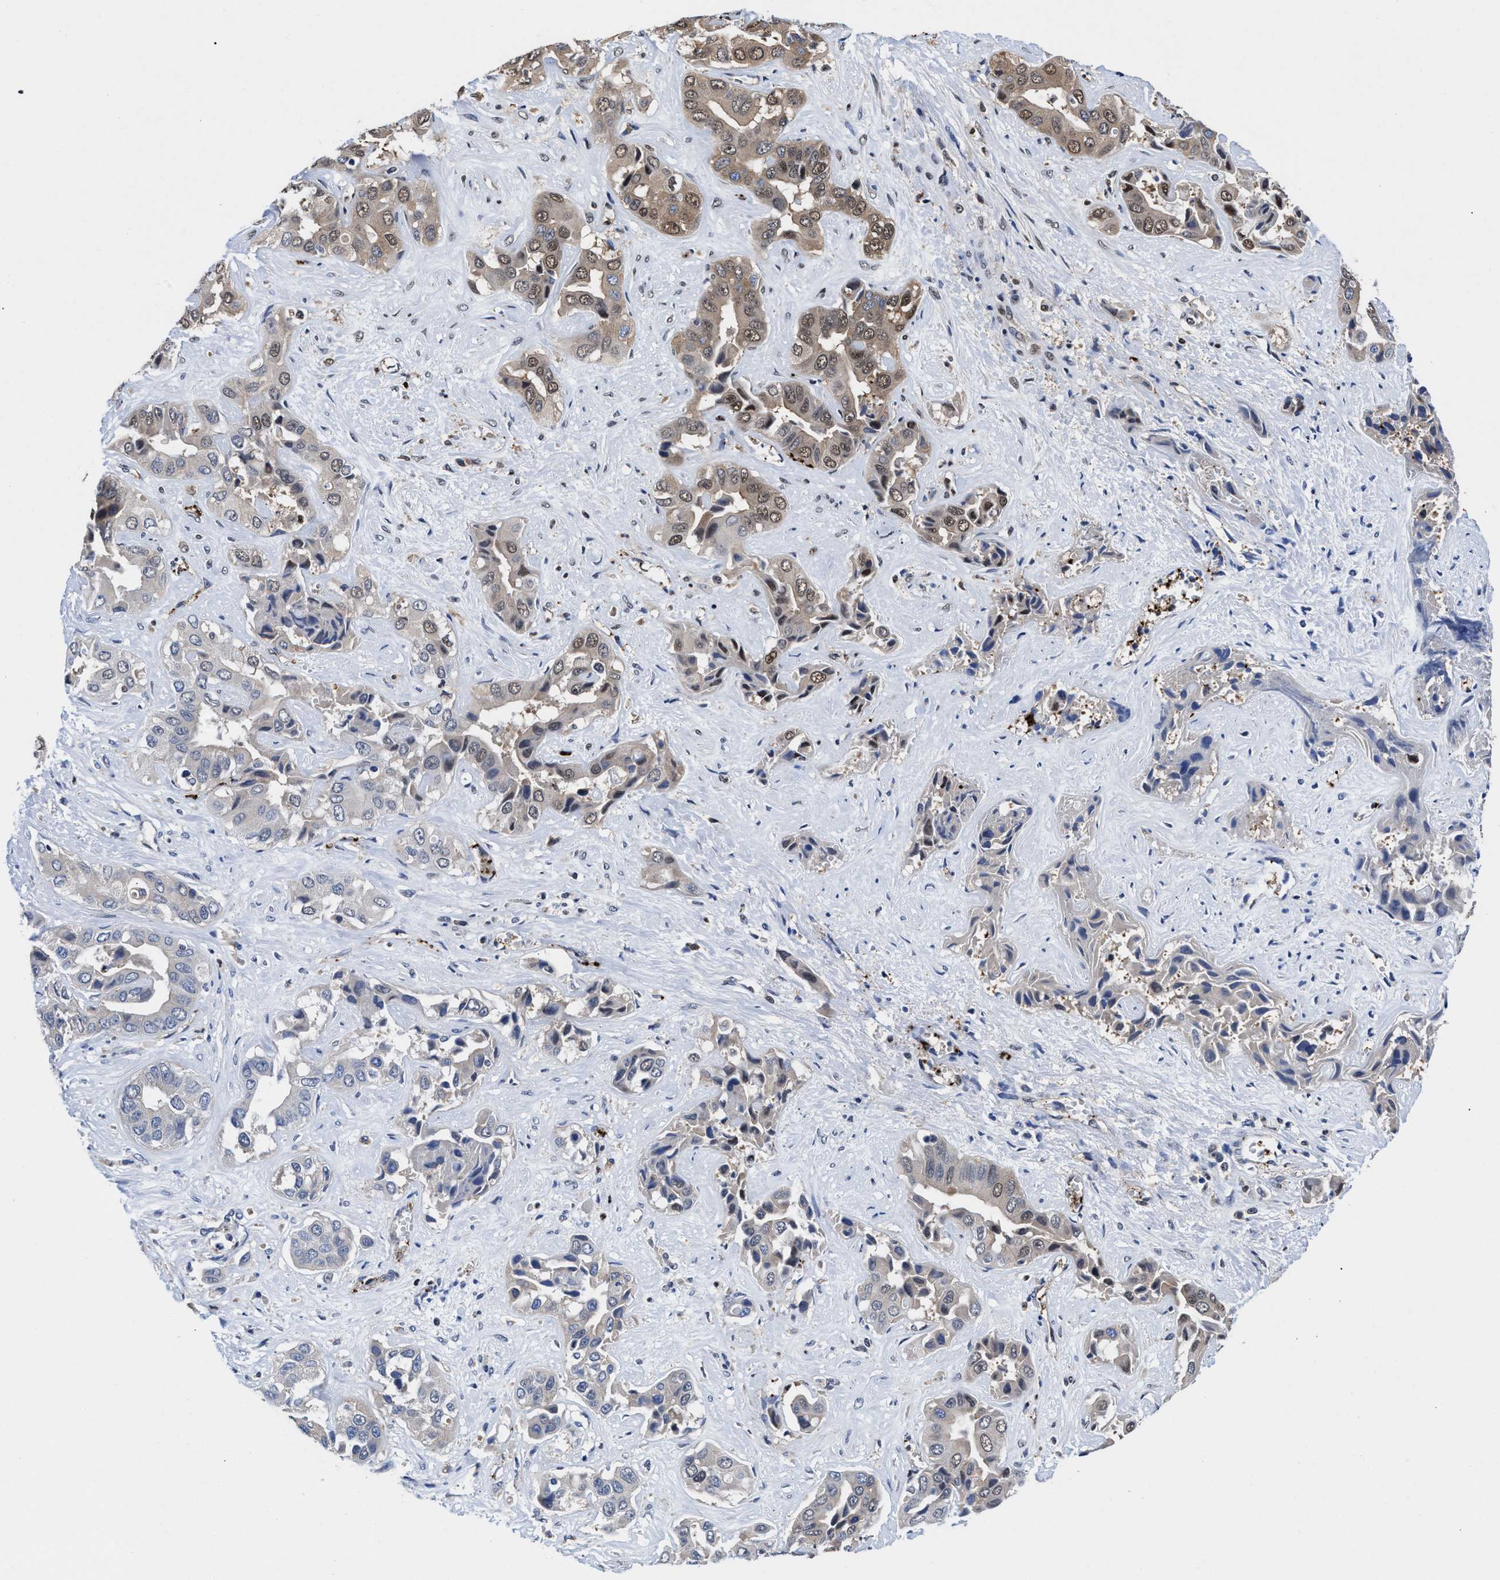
{"staining": {"intensity": "weak", "quantity": "25%-75%", "location": "cytoplasmic/membranous,nuclear"}, "tissue": "liver cancer", "cell_type": "Tumor cells", "image_type": "cancer", "snomed": [{"axis": "morphology", "description": "Cholangiocarcinoma"}, {"axis": "topography", "description": "Liver"}], "caption": "High-power microscopy captured an immunohistochemistry histopathology image of cholangiocarcinoma (liver), revealing weak cytoplasmic/membranous and nuclear staining in approximately 25%-75% of tumor cells. The staining was performed using DAB (3,3'-diaminobenzidine) to visualize the protein expression in brown, while the nuclei were stained in blue with hematoxylin (Magnification: 20x).", "gene": "ACLY", "patient": {"sex": "female", "age": 52}}